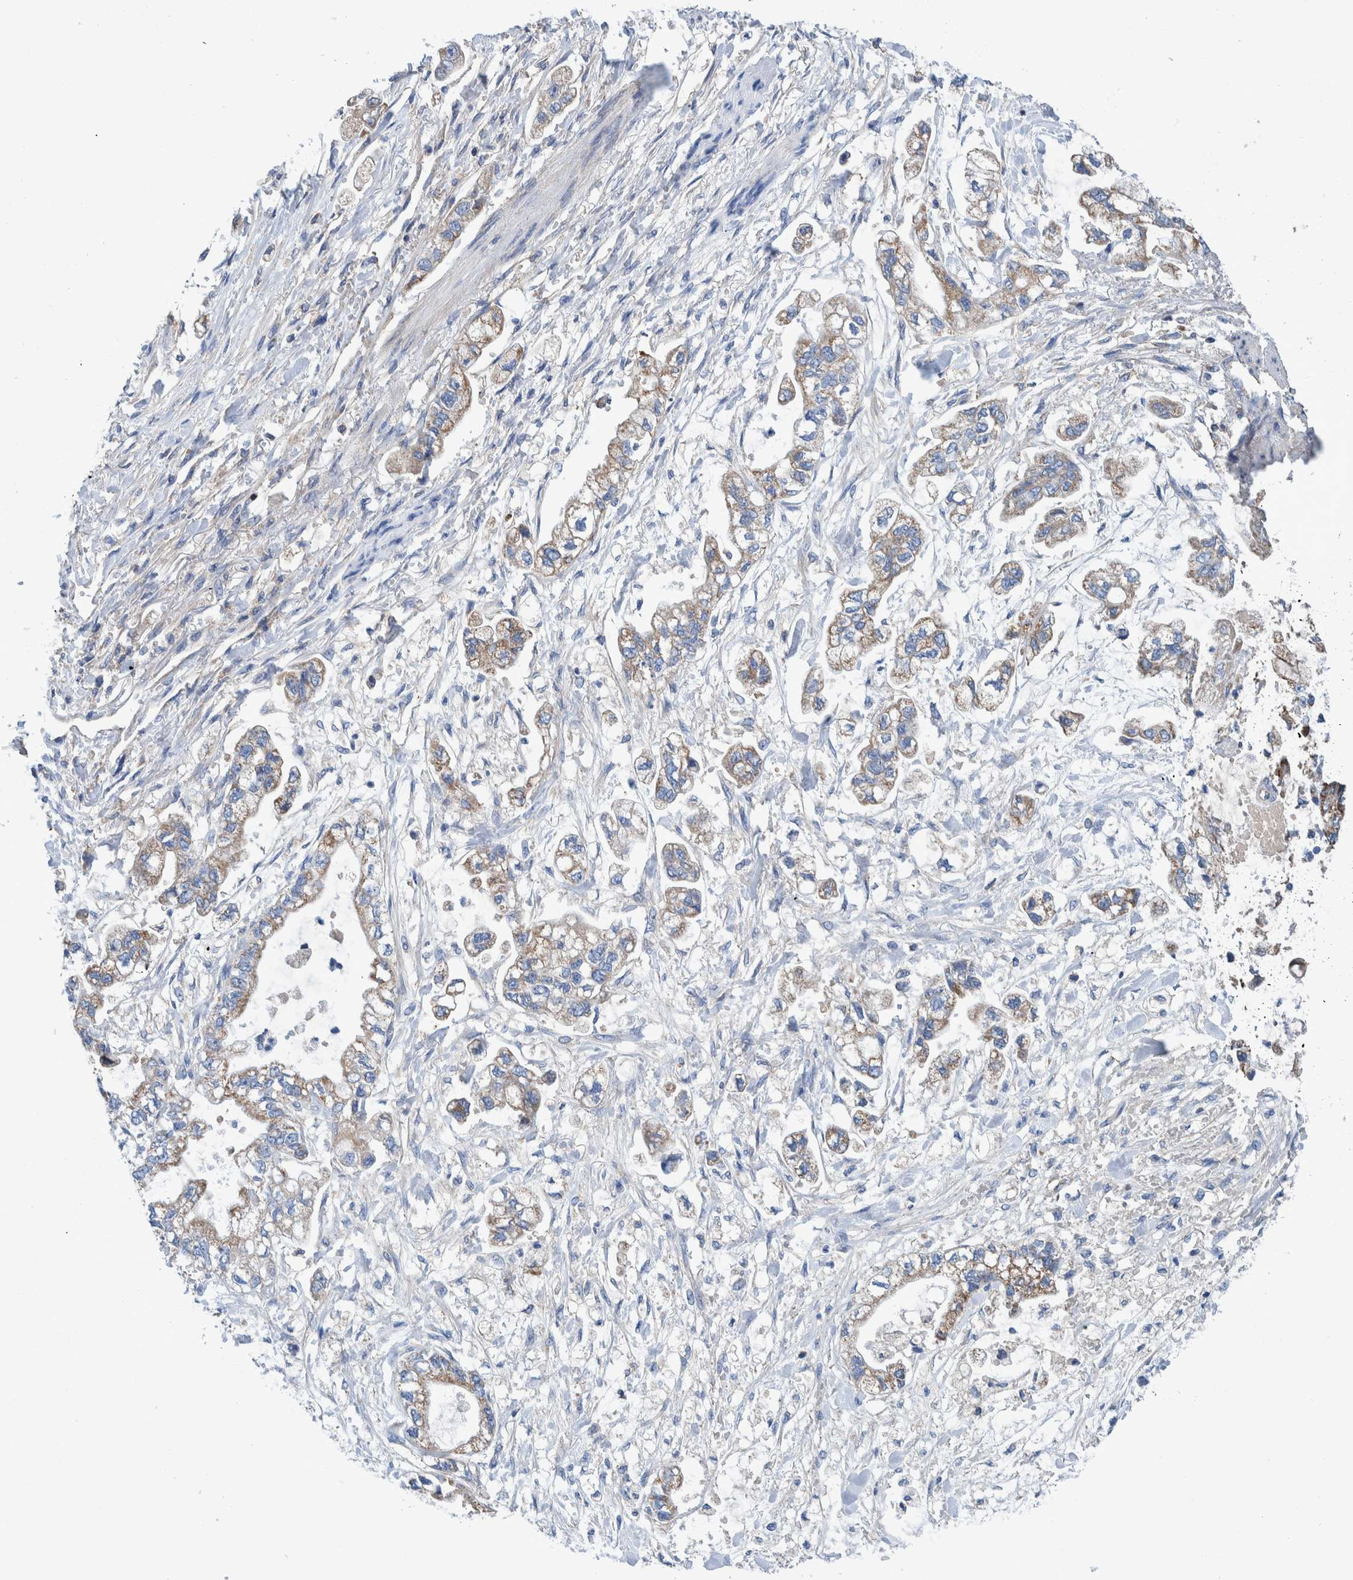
{"staining": {"intensity": "moderate", "quantity": ">75%", "location": "cytoplasmic/membranous"}, "tissue": "stomach cancer", "cell_type": "Tumor cells", "image_type": "cancer", "snomed": [{"axis": "morphology", "description": "Normal tissue, NOS"}, {"axis": "morphology", "description": "Adenocarcinoma, NOS"}, {"axis": "topography", "description": "Stomach"}], "caption": "The immunohistochemical stain shows moderate cytoplasmic/membranous positivity in tumor cells of stomach cancer tissue. The staining was performed using DAB (3,3'-diaminobenzidine), with brown indicating positive protein expression. Nuclei are stained blue with hematoxylin.", "gene": "DECR1", "patient": {"sex": "male", "age": 62}}